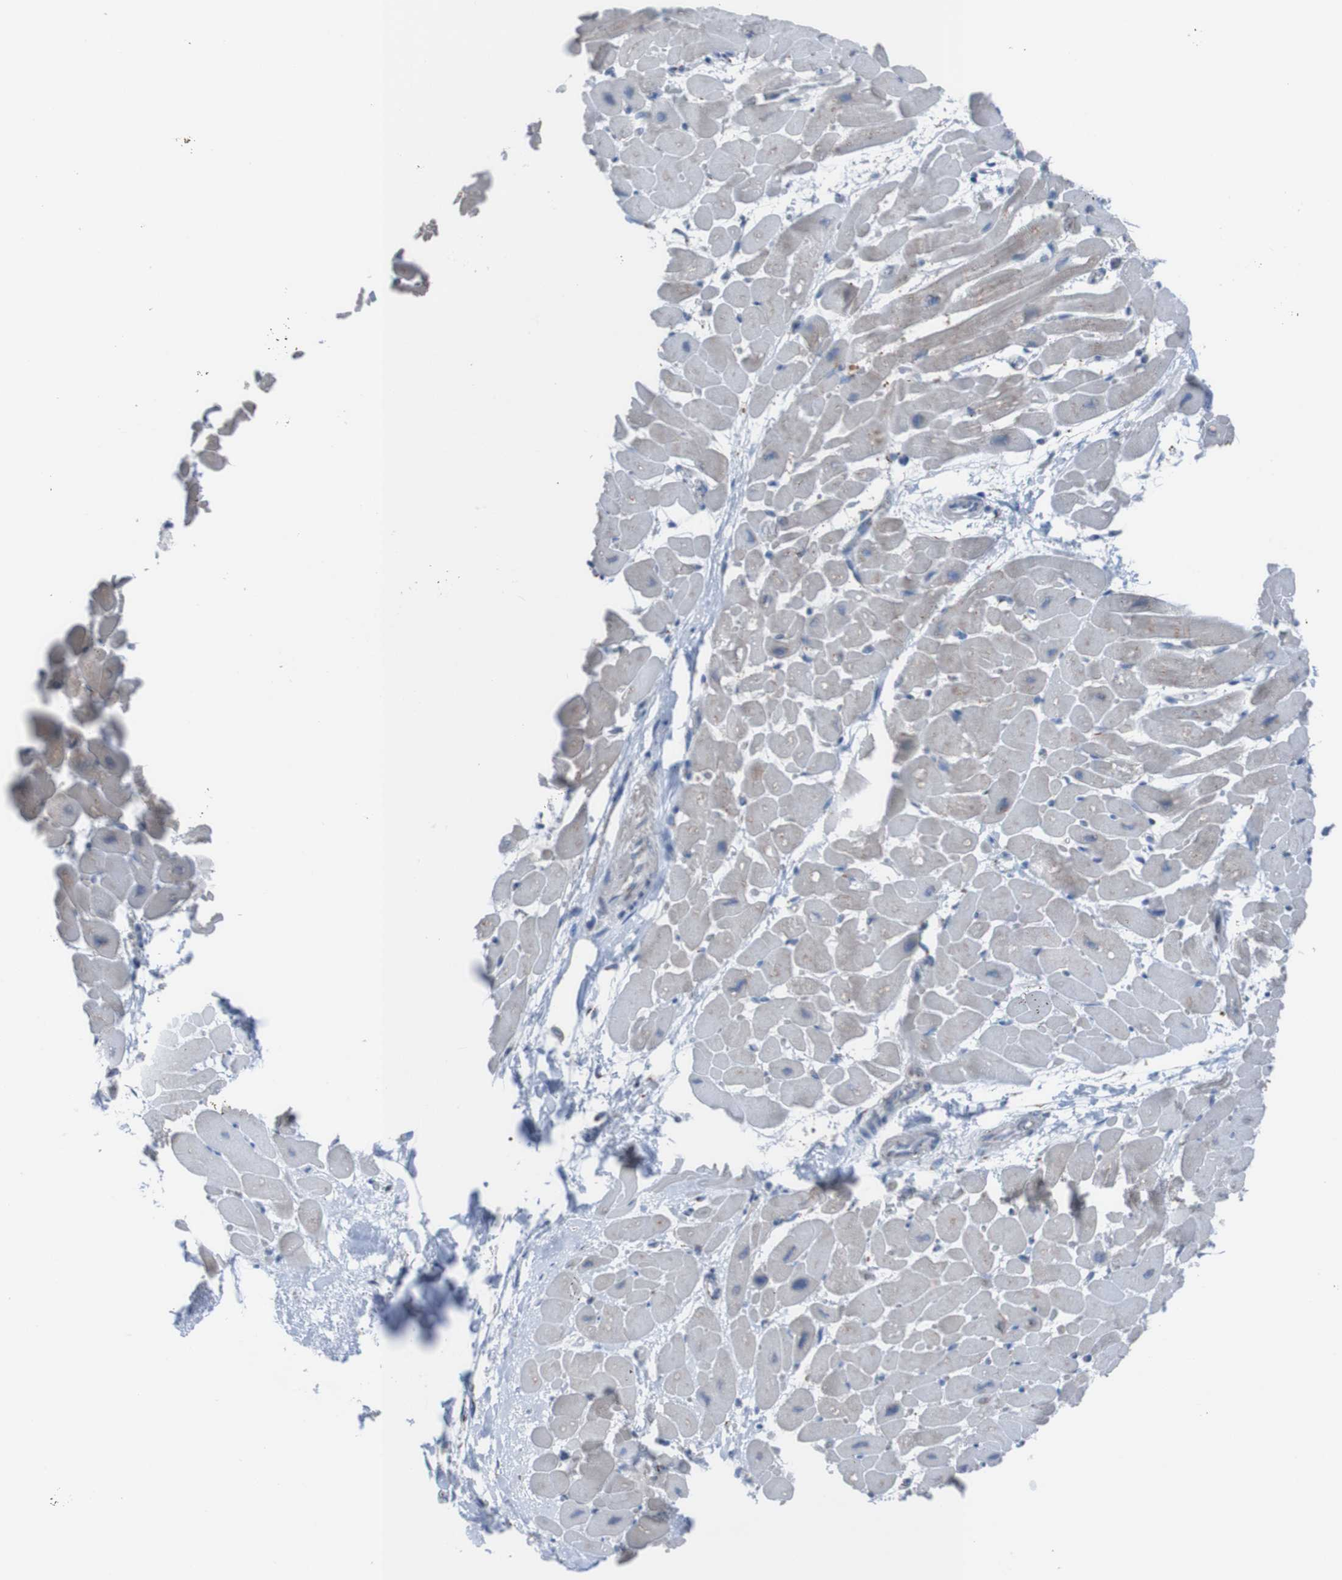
{"staining": {"intensity": "negative", "quantity": "none", "location": "none"}, "tissue": "heart muscle", "cell_type": "Cardiomyocytes", "image_type": "normal", "snomed": [{"axis": "morphology", "description": "Normal tissue, NOS"}, {"axis": "topography", "description": "Heart"}], "caption": "Cardiomyocytes are negative for brown protein staining in normal heart muscle.", "gene": "MINAR1", "patient": {"sex": "male", "age": 45}}